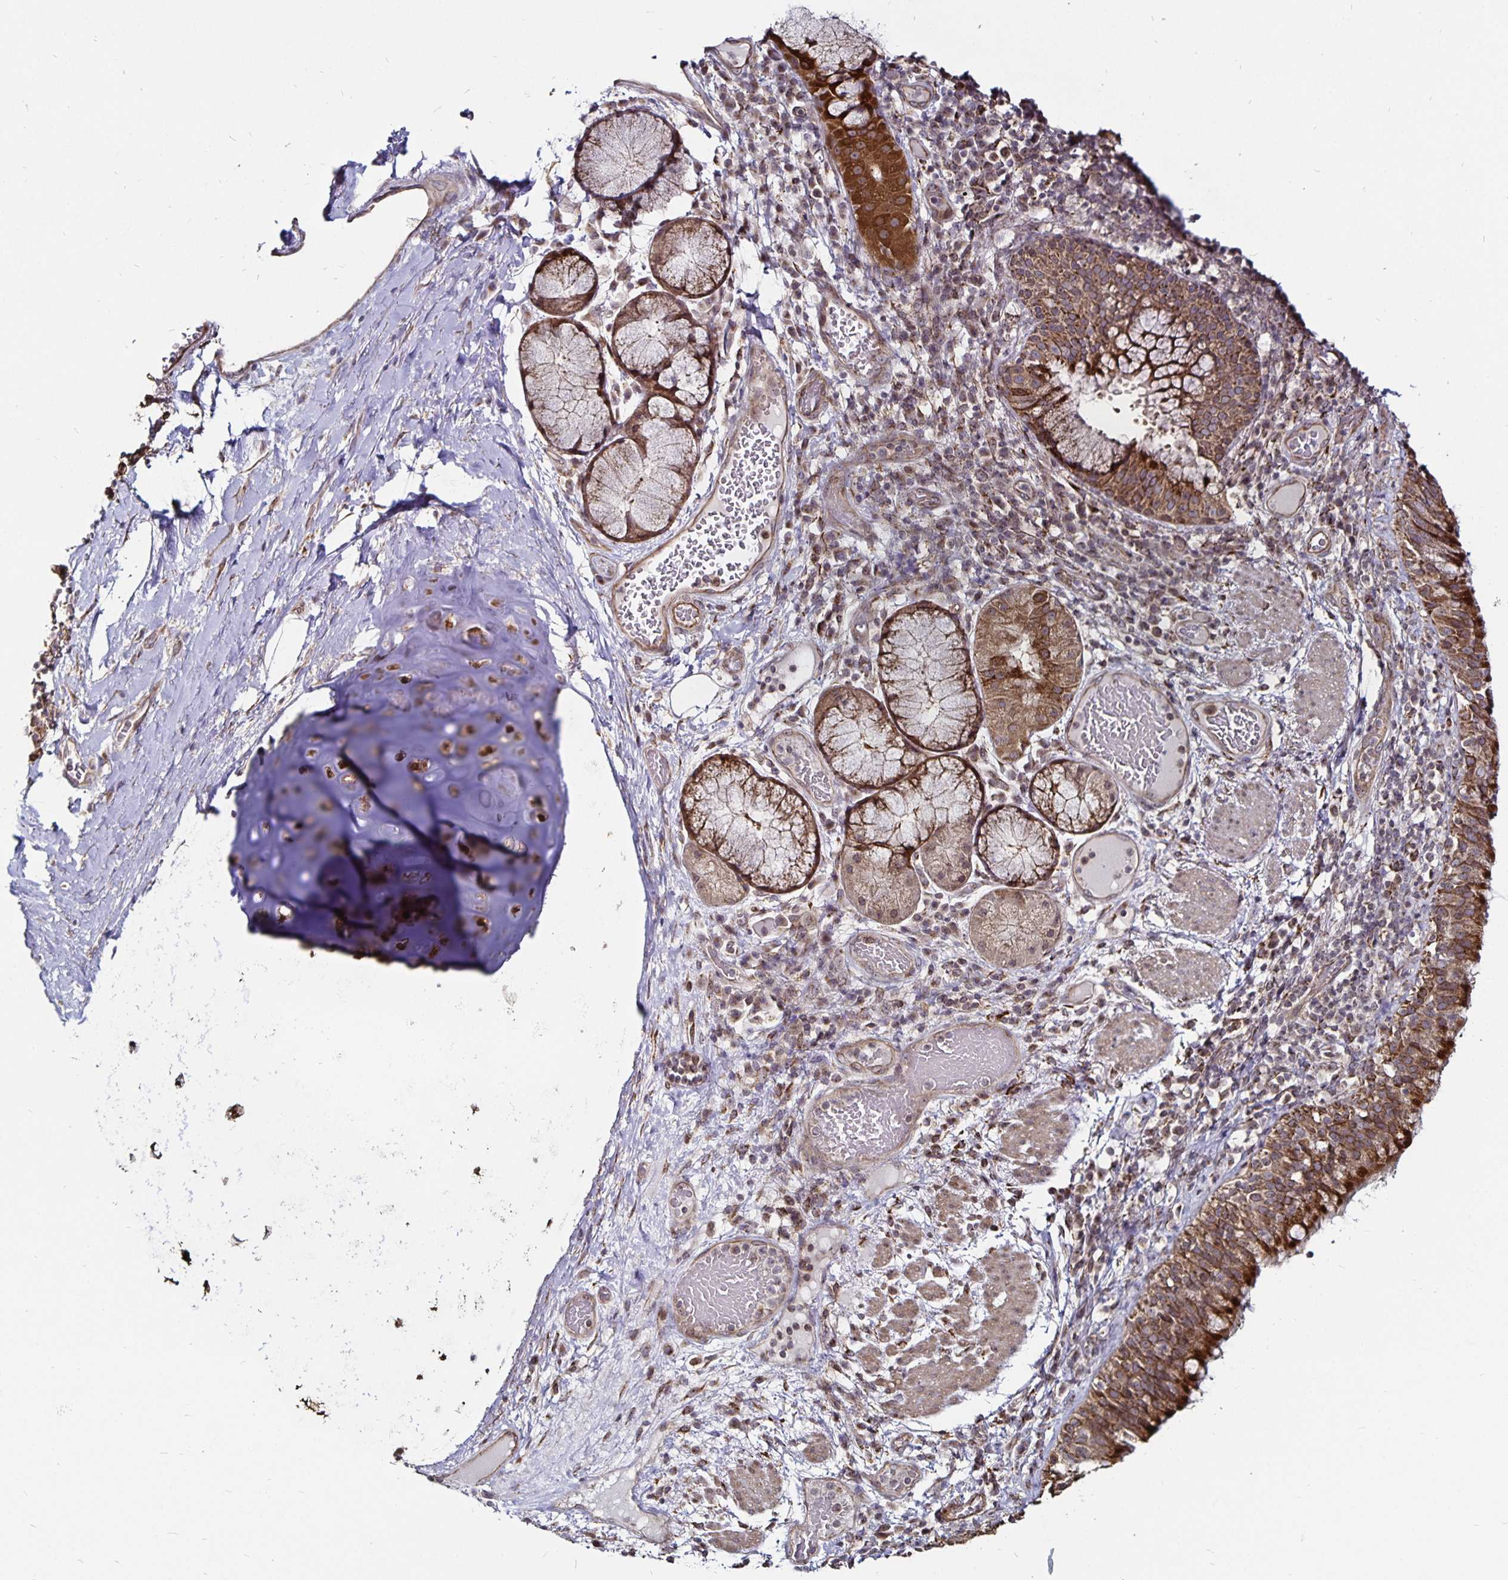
{"staining": {"intensity": "strong", "quantity": ">75%", "location": "cytoplasmic/membranous"}, "tissue": "bronchus", "cell_type": "Respiratory epithelial cells", "image_type": "normal", "snomed": [{"axis": "morphology", "description": "Normal tissue, NOS"}, {"axis": "topography", "description": "Lymph node"}, {"axis": "topography", "description": "Bronchus"}], "caption": "Immunohistochemical staining of unremarkable bronchus exhibits high levels of strong cytoplasmic/membranous expression in about >75% of respiratory epithelial cells. Using DAB (brown) and hematoxylin (blue) stains, captured at high magnification using brightfield microscopy.", "gene": "CYP27A1", "patient": {"sex": "male", "age": 56}}